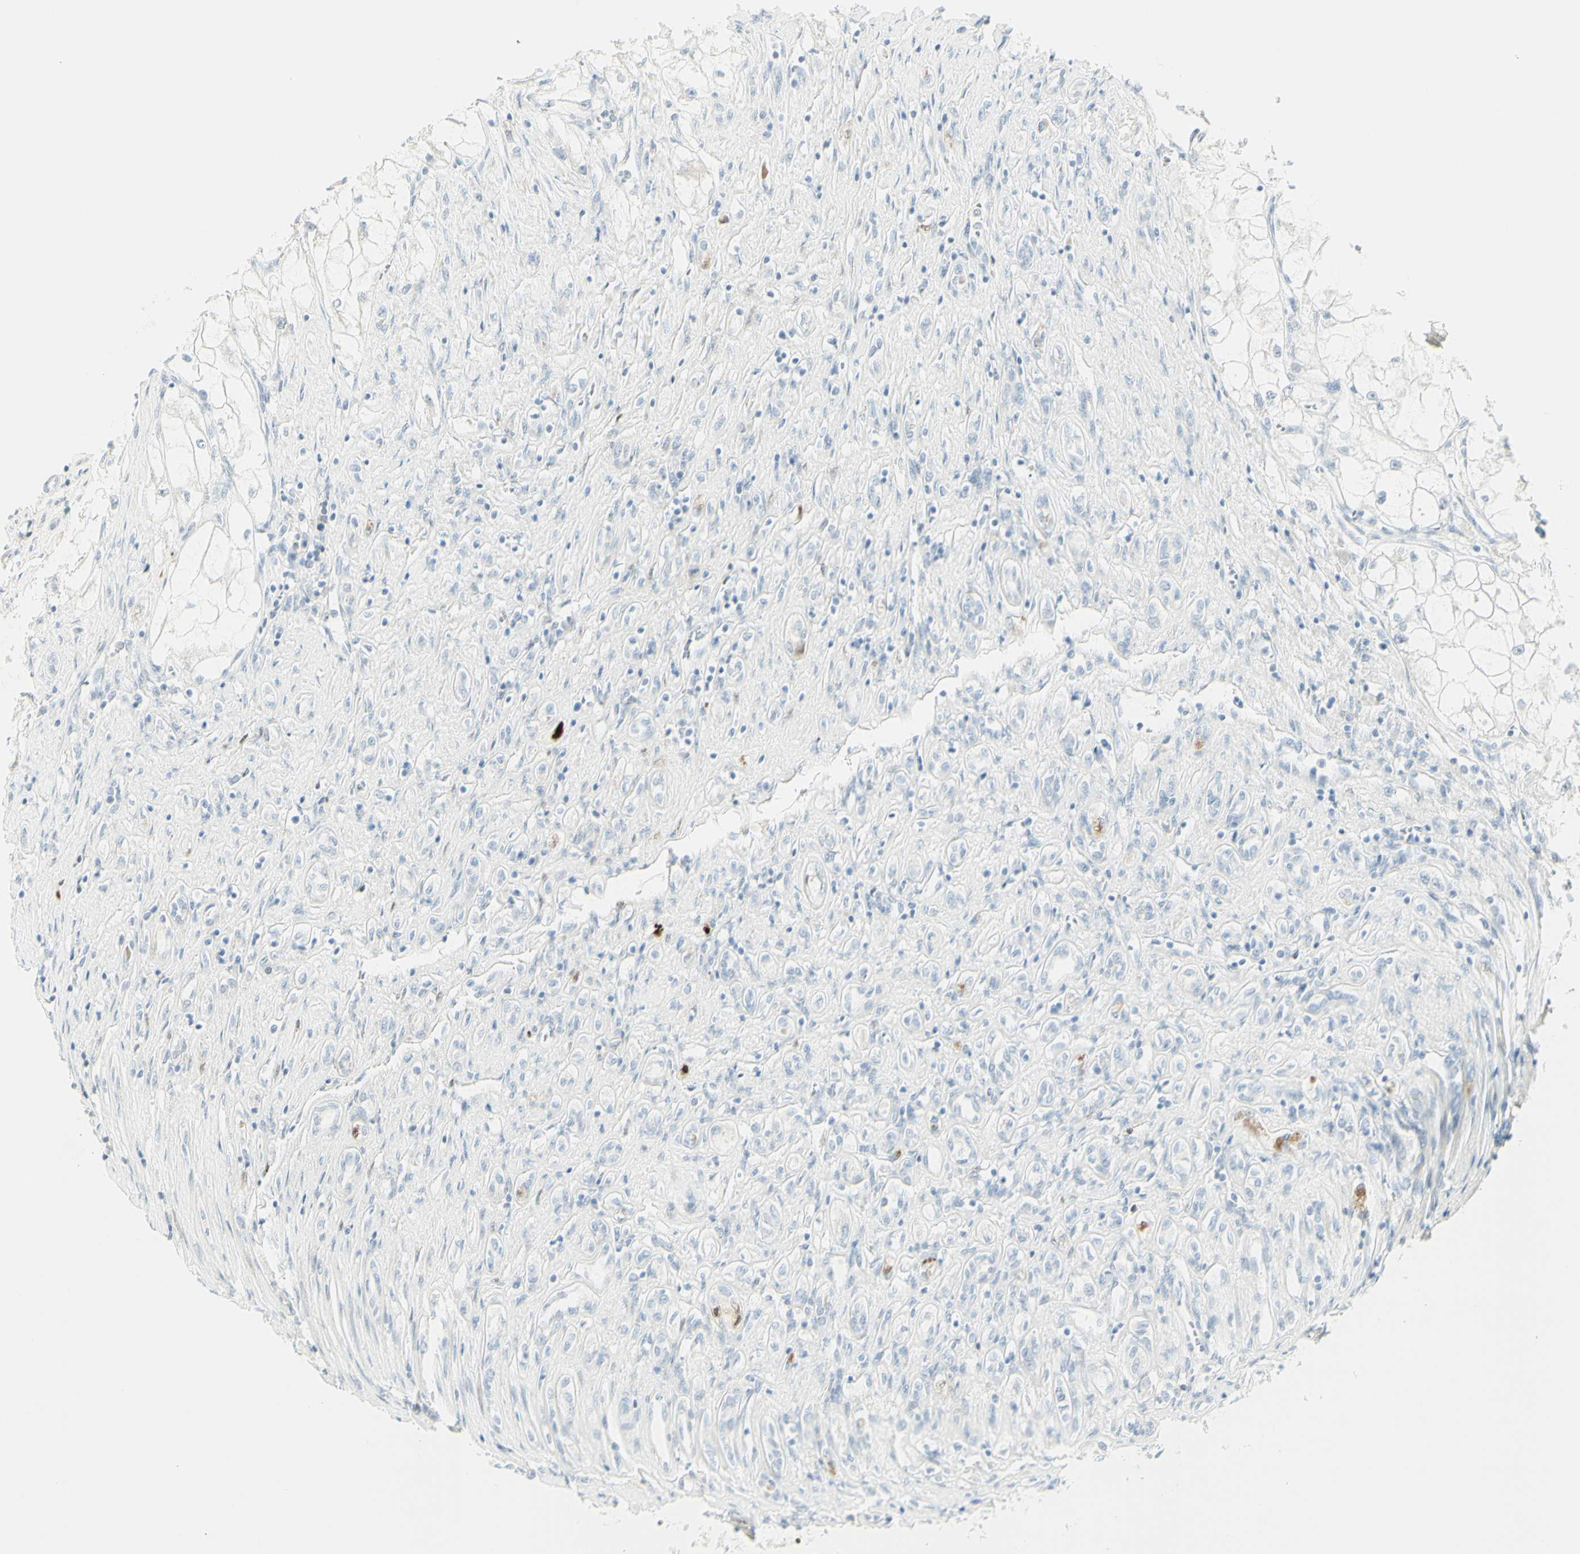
{"staining": {"intensity": "negative", "quantity": "none", "location": "none"}, "tissue": "renal cancer", "cell_type": "Tumor cells", "image_type": "cancer", "snomed": [{"axis": "morphology", "description": "Adenocarcinoma, NOS"}, {"axis": "topography", "description": "Kidney"}], "caption": "IHC histopathology image of human renal adenocarcinoma stained for a protein (brown), which shows no staining in tumor cells. Brightfield microscopy of immunohistochemistry stained with DAB (3,3'-diaminobenzidine) (brown) and hematoxylin (blue), captured at high magnification.", "gene": "MDK", "patient": {"sex": "female", "age": 70}}